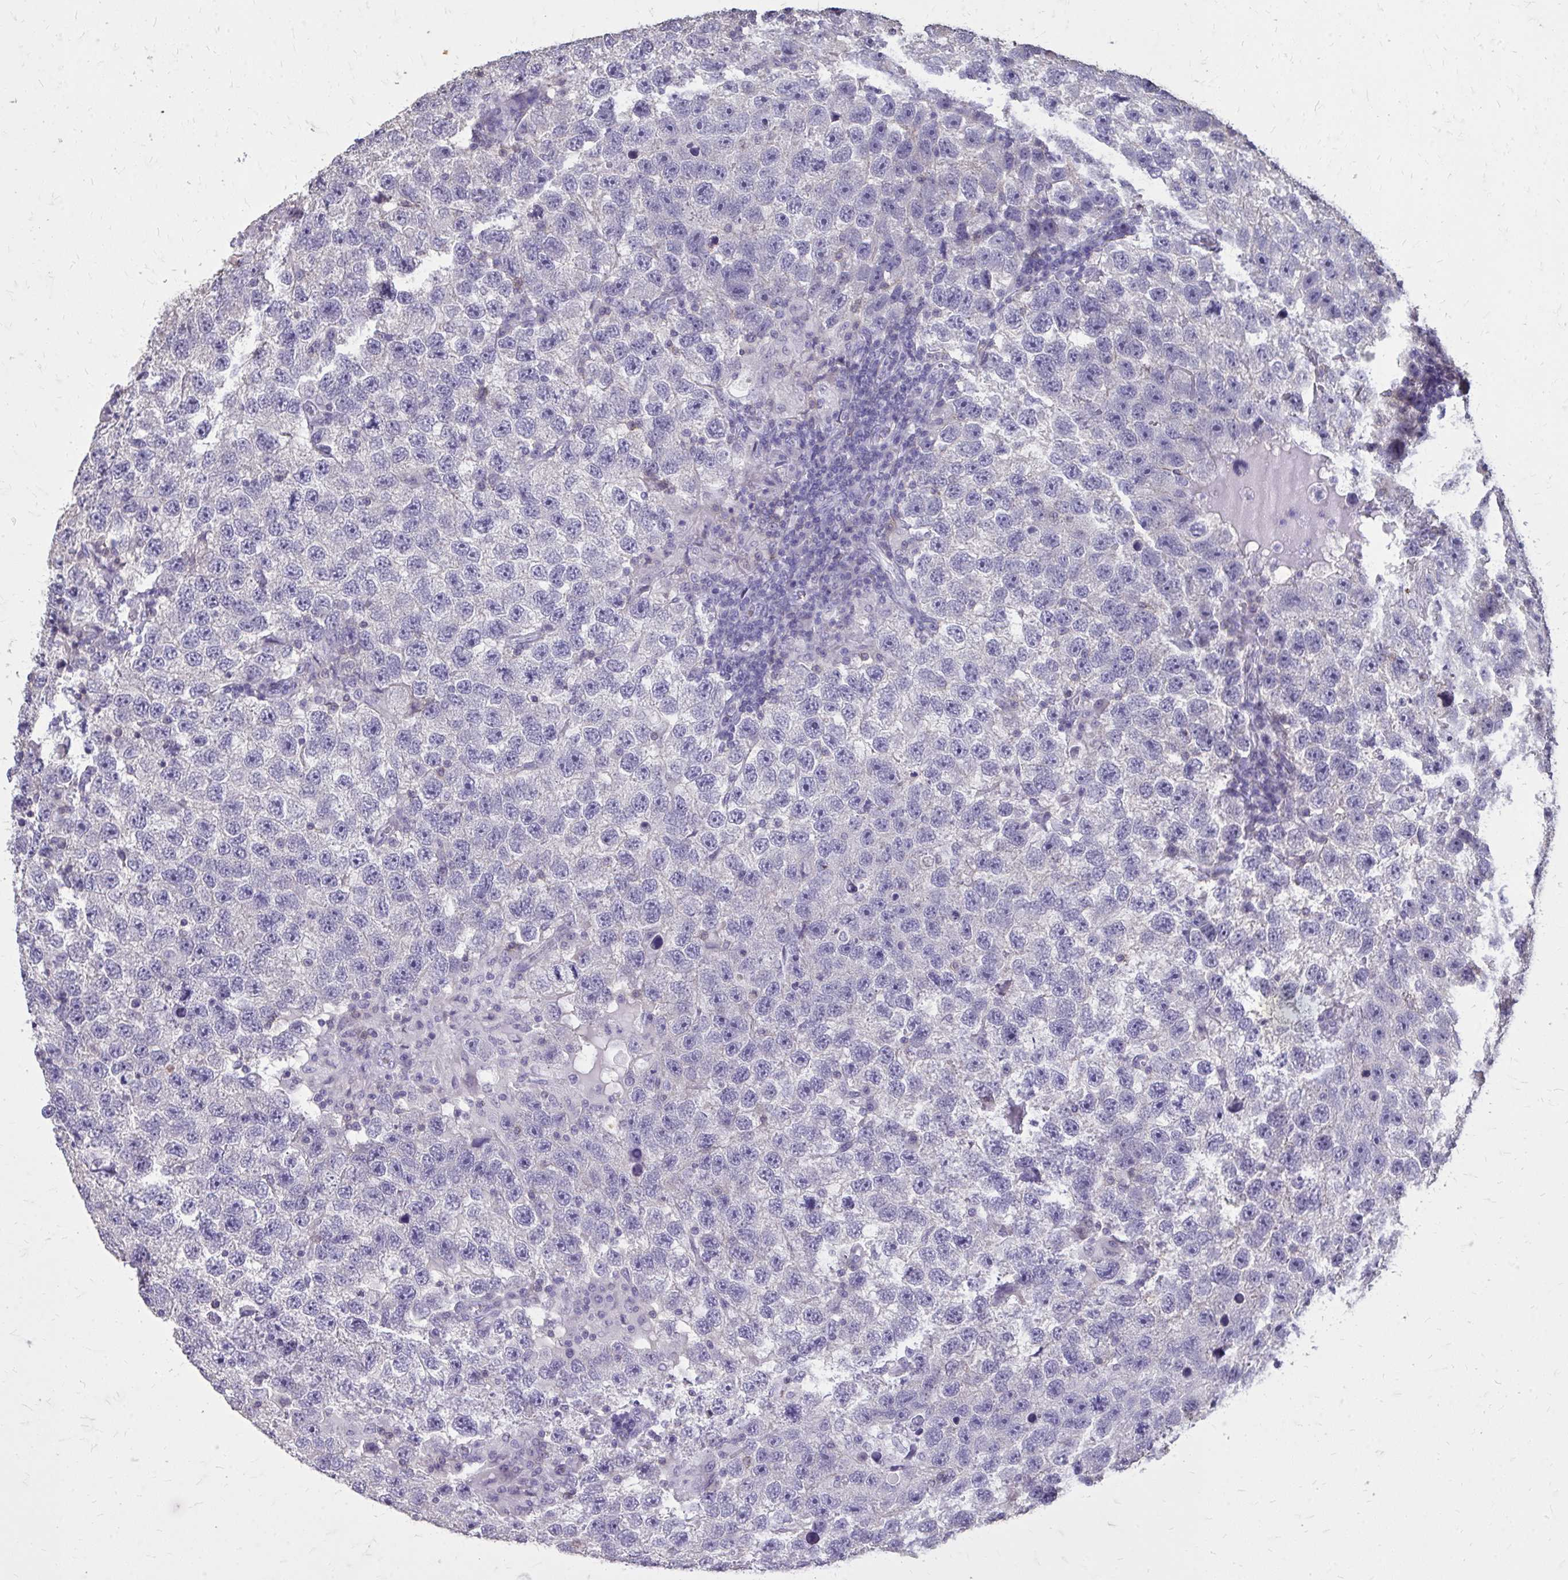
{"staining": {"intensity": "negative", "quantity": "none", "location": "none"}, "tissue": "testis cancer", "cell_type": "Tumor cells", "image_type": "cancer", "snomed": [{"axis": "morphology", "description": "Seminoma, NOS"}, {"axis": "topography", "description": "Testis"}], "caption": "This is an immunohistochemistry (IHC) image of testis seminoma. There is no staining in tumor cells.", "gene": "AKAP5", "patient": {"sex": "male", "age": 26}}